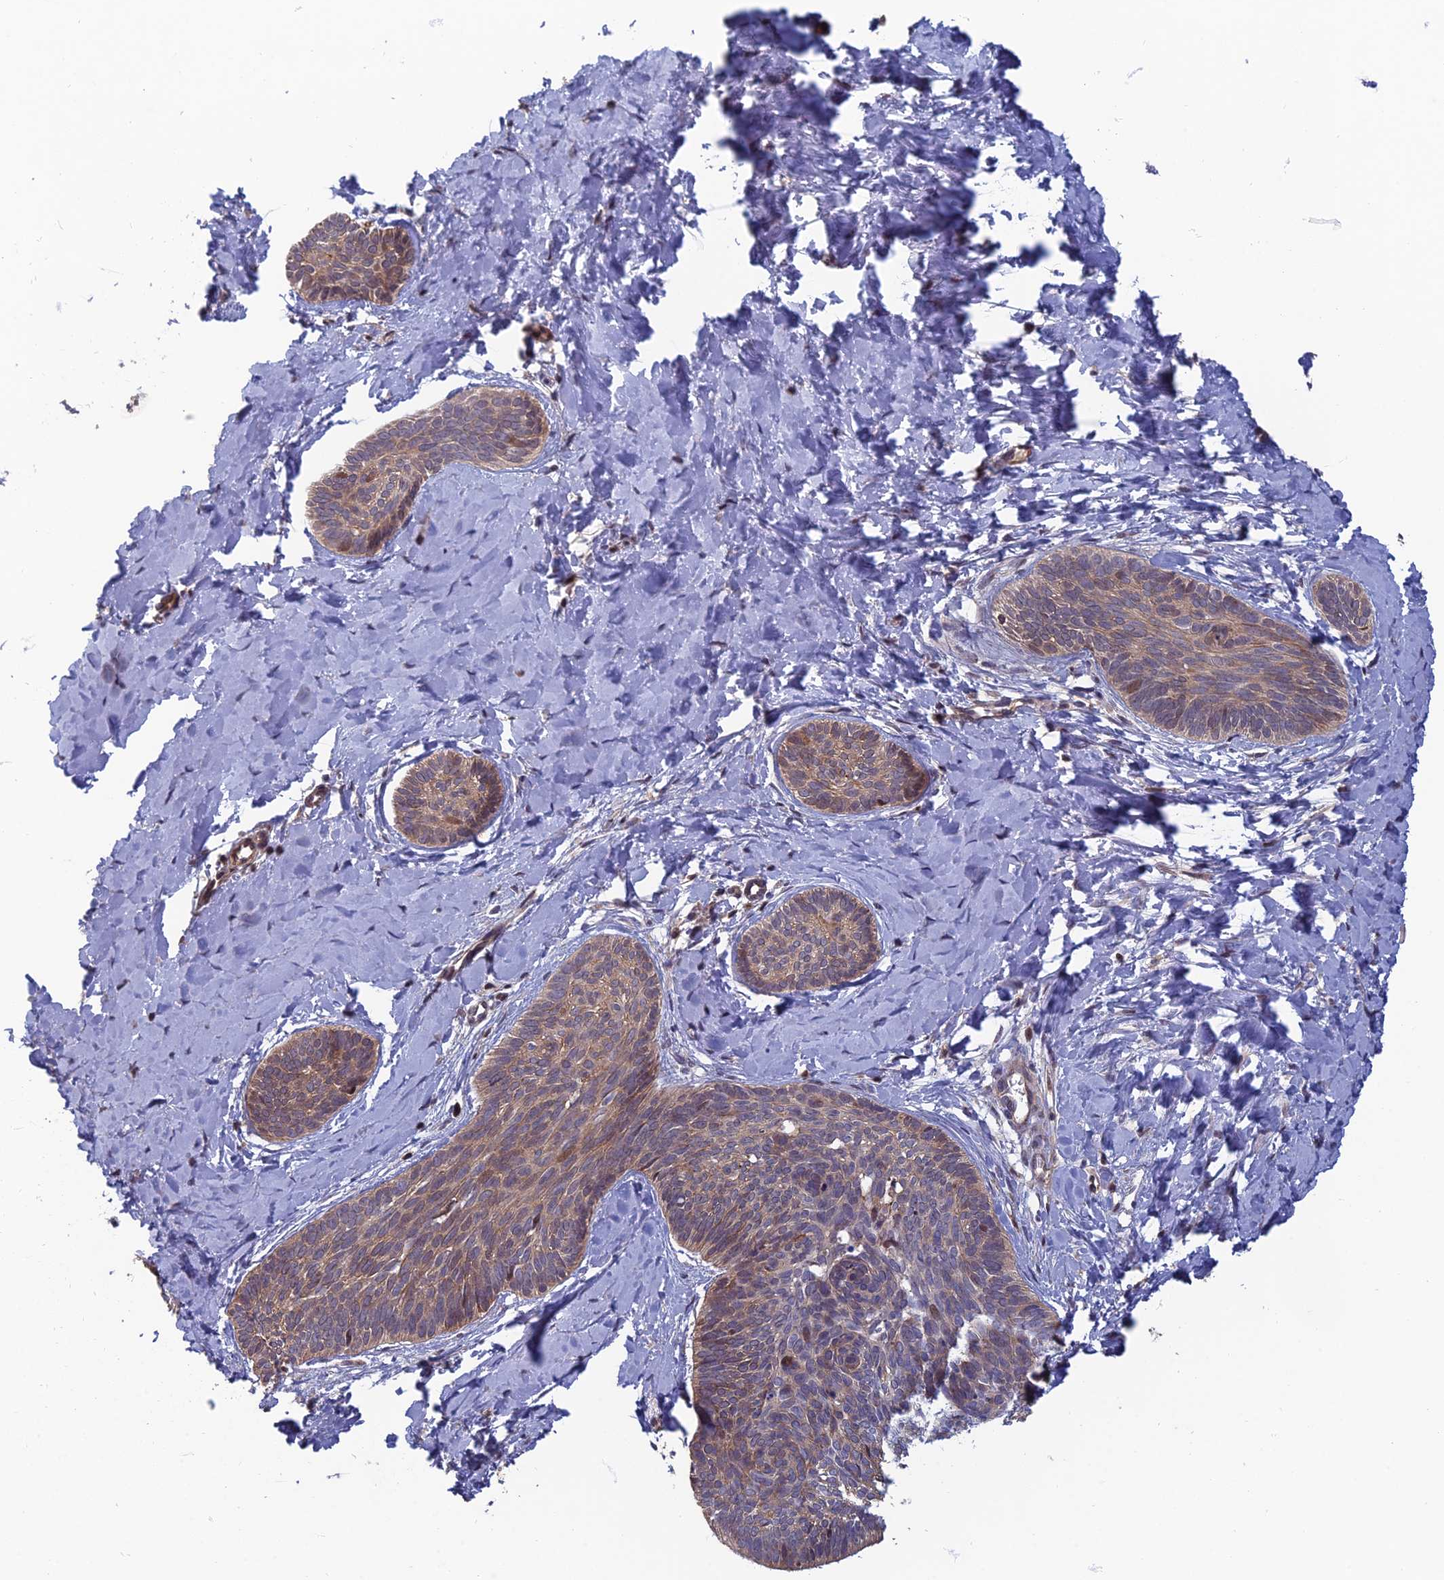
{"staining": {"intensity": "weak", "quantity": ">75%", "location": "cytoplasmic/membranous"}, "tissue": "skin cancer", "cell_type": "Tumor cells", "image_type": "cancer", "snomed": [{"axis": "morphology", "description": "Basal cell carcinoma"}, {"axis": "topography", "description": "Skin"}], "caption": "A brown stain labels weak cytoplasmic/membranous staining of a protein in human basal cell carcinoma (skin) tumor cells.", "gene": "CCDC183", "patient": {"sex": "female", "age": 81}}